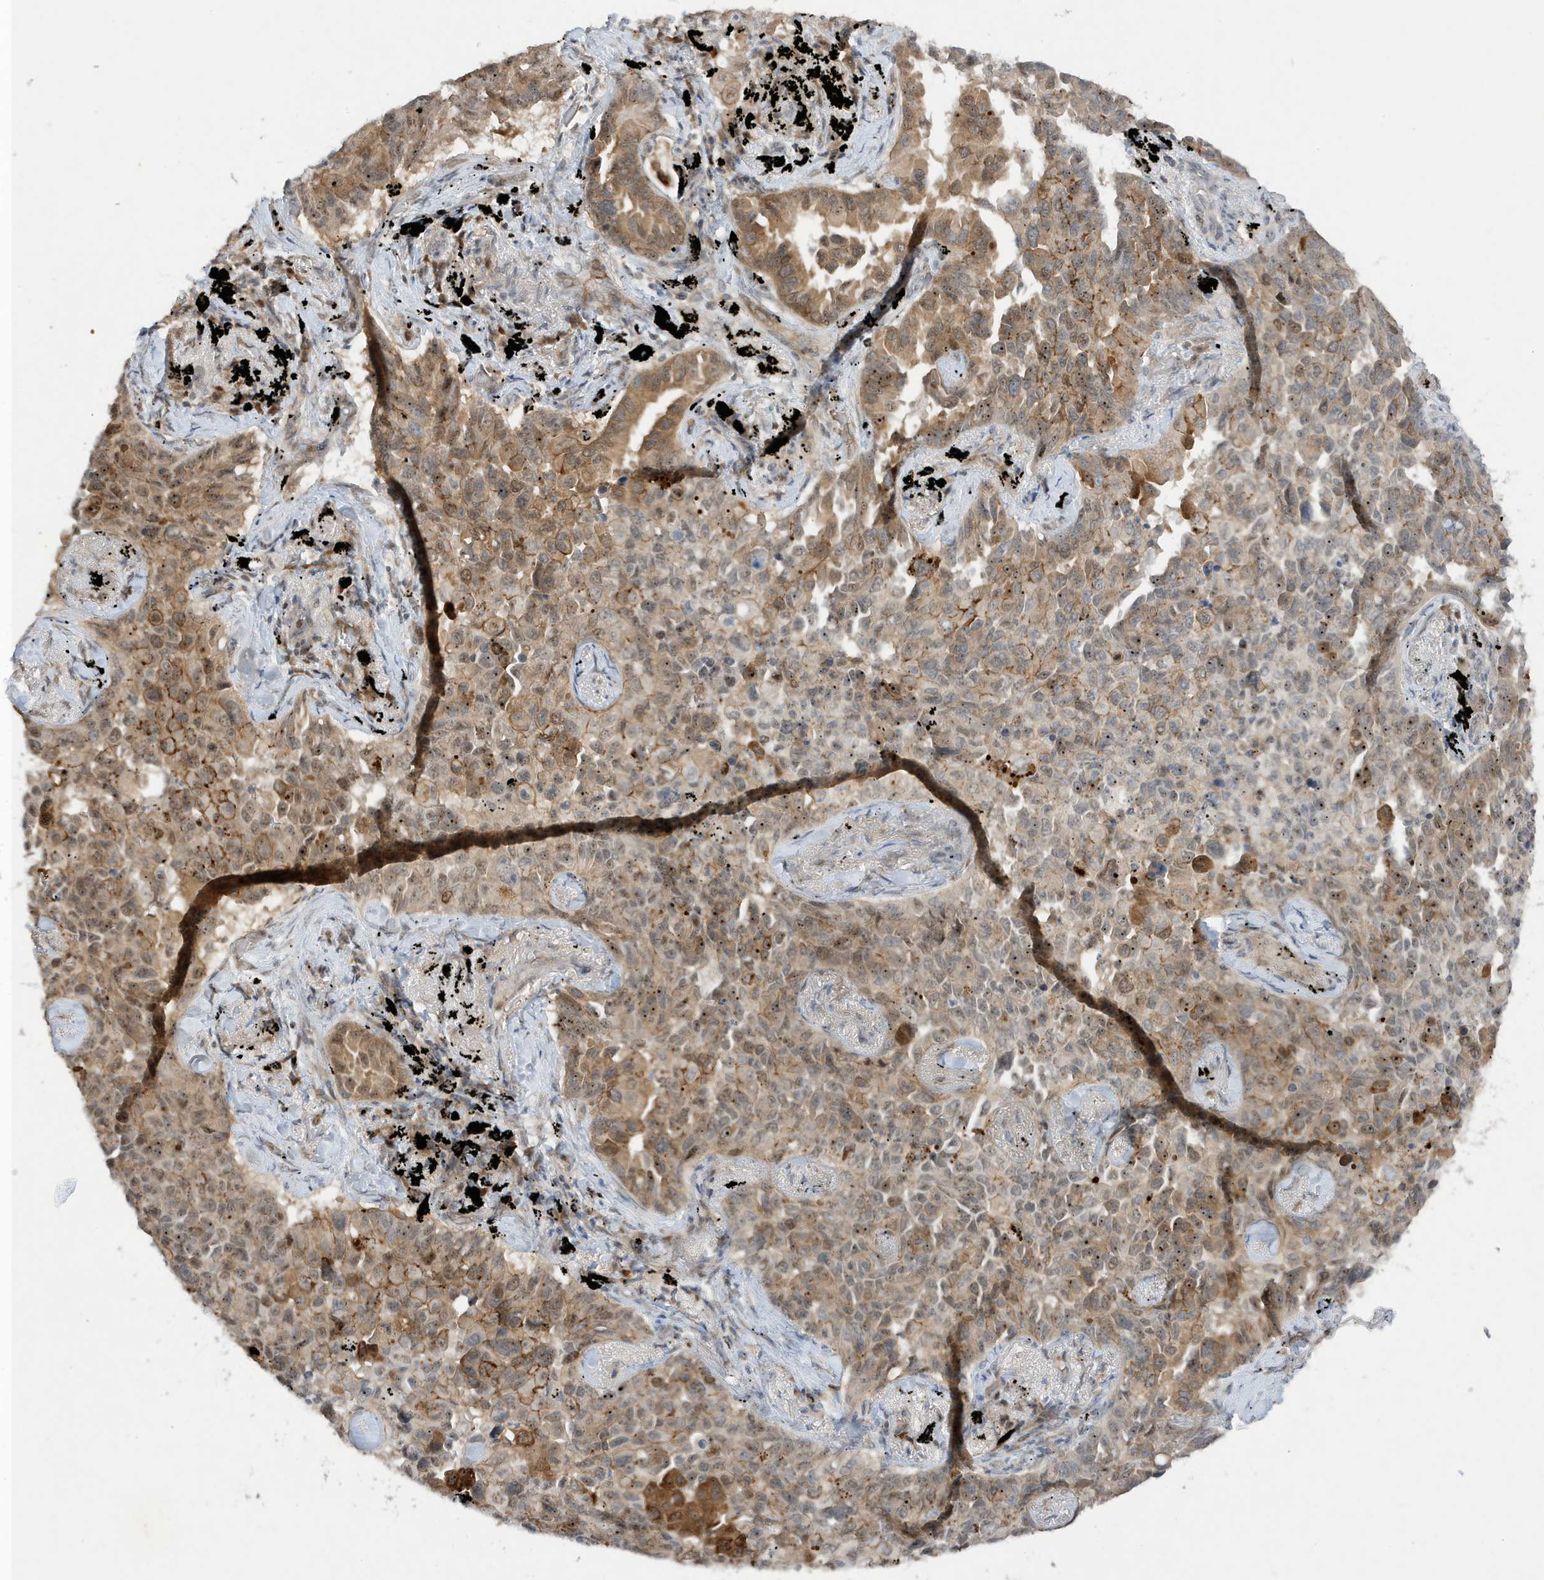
{"staining": {"intensity": "moderate", "quantity": ">75%", "location": "cytoplasmic/membranous,nuclear"}, "tissue": "lung cancer", "cell_type": "Tumor cells", "image_type": "cancer", "snomed": [{"axis": "morphology", "description": "Adenocarcinoma, NOS"}, {"axis": "topography", "description": "Lung"}], "caption": "Protein expression analysis of human lung cancer reveals moderate cytoplasmic/membranous and nuclear positivity in about >75% of tumor cells.", "gene": "MAST3", "patient": {"sex": "female", "age": 67}}